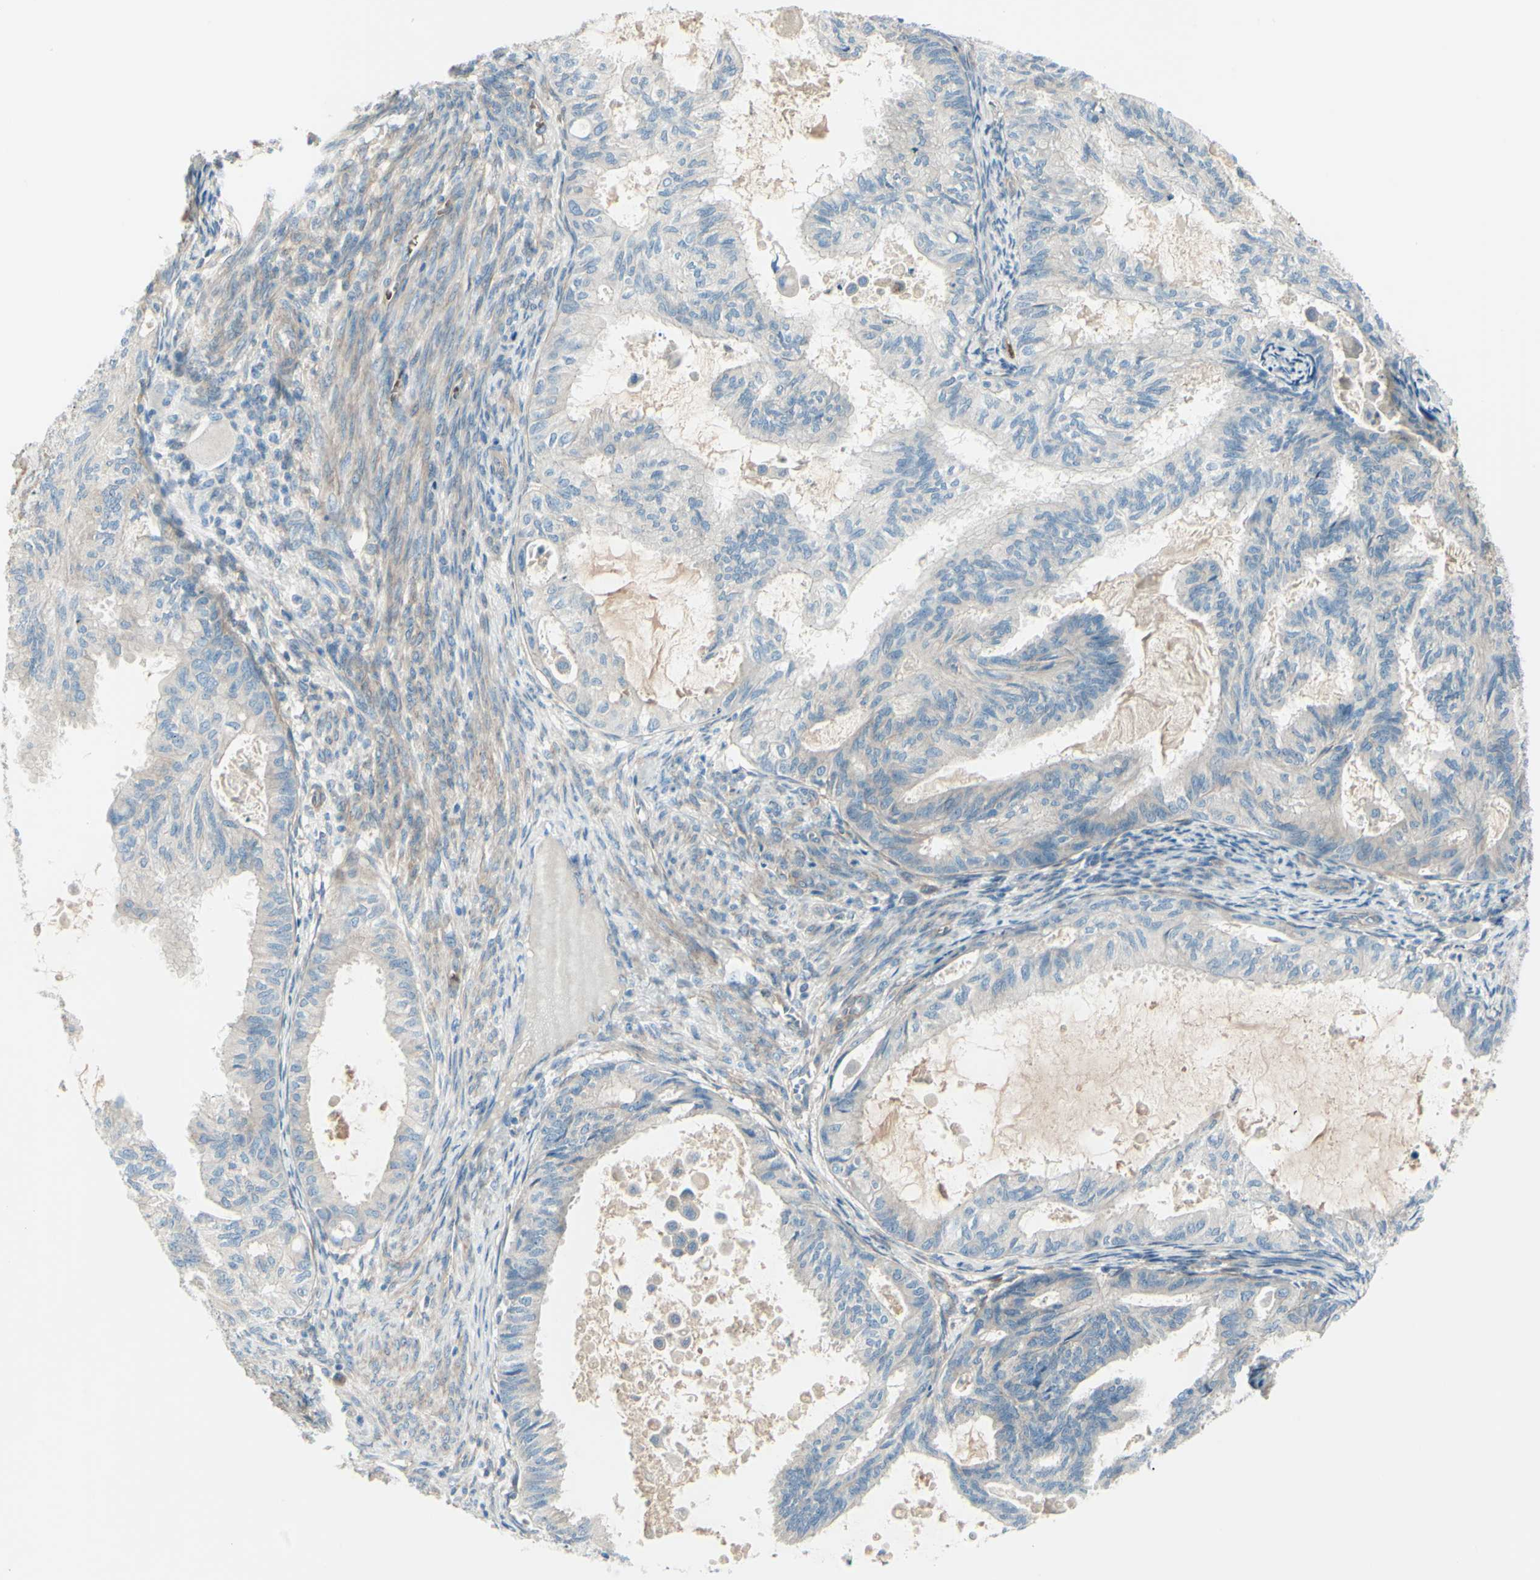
{"staining": {"intensity": "weak", "quantity": ">75%", "location": "cytoplasmic/membranous"}, "tissue": "cervical cancer", "cell_type": "Tumor cells", "image_type": "cancer", "snomed": [{"axis": "morphology", "description": "Normal tissue, NOS"}, {"axis": "morphology", "description": "Adenocarcinoma, NOS"}, {"axis": "topography", "description": "Cervix"}, {"axis": "topography", "description": "Endometrium"}], "caption": "This is a micrograph of IHC staining of adenocarcinoma (cervical), which shows weak expression in the cytoplasmic/membranous of tumor cells.", "gene": "PCDHGA2", "patient": {"sex": "female", "age": 86}}